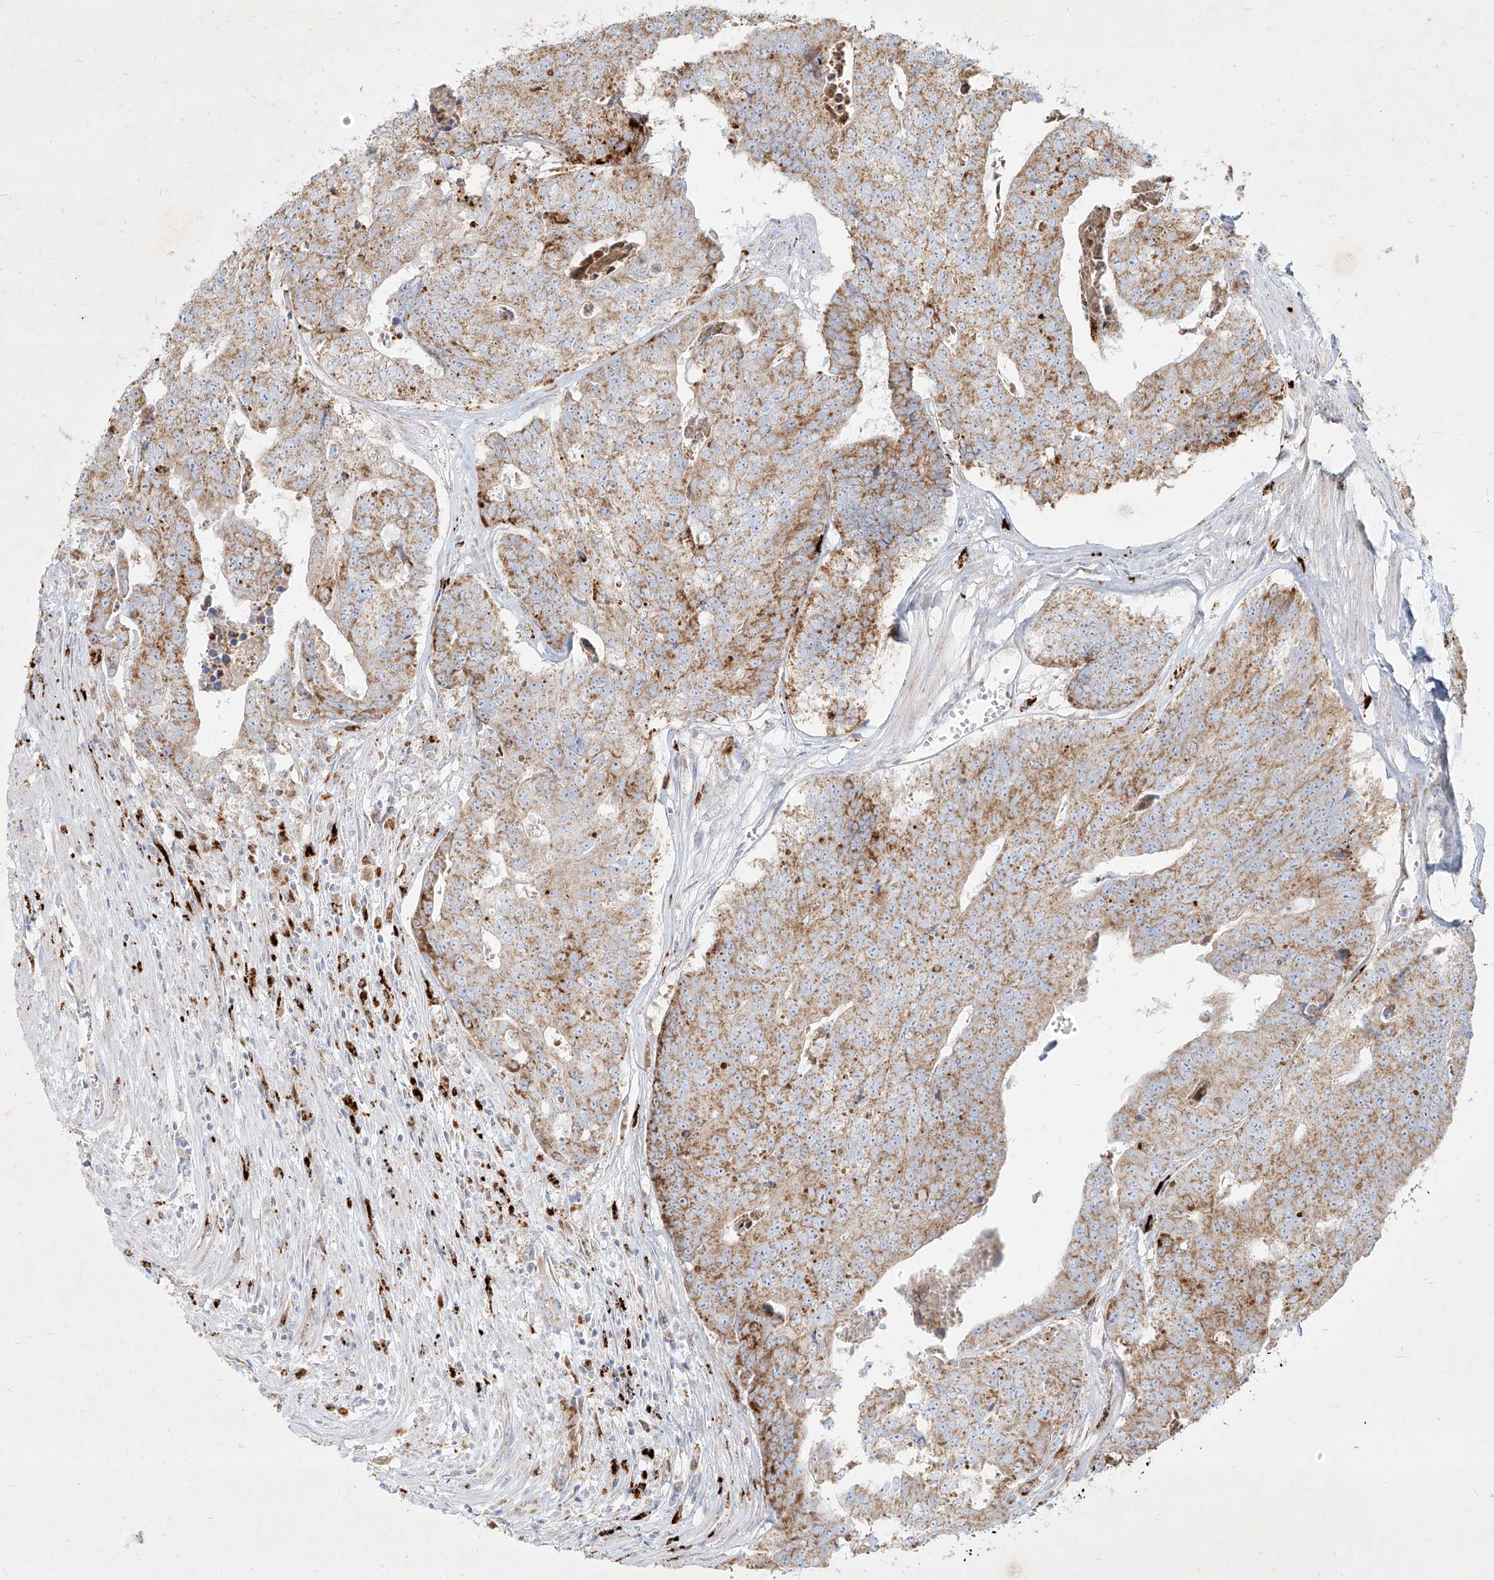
{"staining": {"intensity": "moderate", "quantity": "25%-75%", "location": "cytoplasmic/membranous"}, "tissue": "colorectal cancer", "cell_type": "Tumor cells", "image_type": "cancer", "snomed": [{"axis": "morphology", "description": "Adenocarcinoma, NOS"}, {"axis": "topography", "description": "Colon"}], "caption": "DAB immunohistochemical staining of colorectal cancer (adenocarcinoma) shows moderate cytoplasmic/membranous protein expression in approximately 25%-75% of tumor cells.", "gene": "MTX2", "patient": {"sex": "female", "age": 67}}